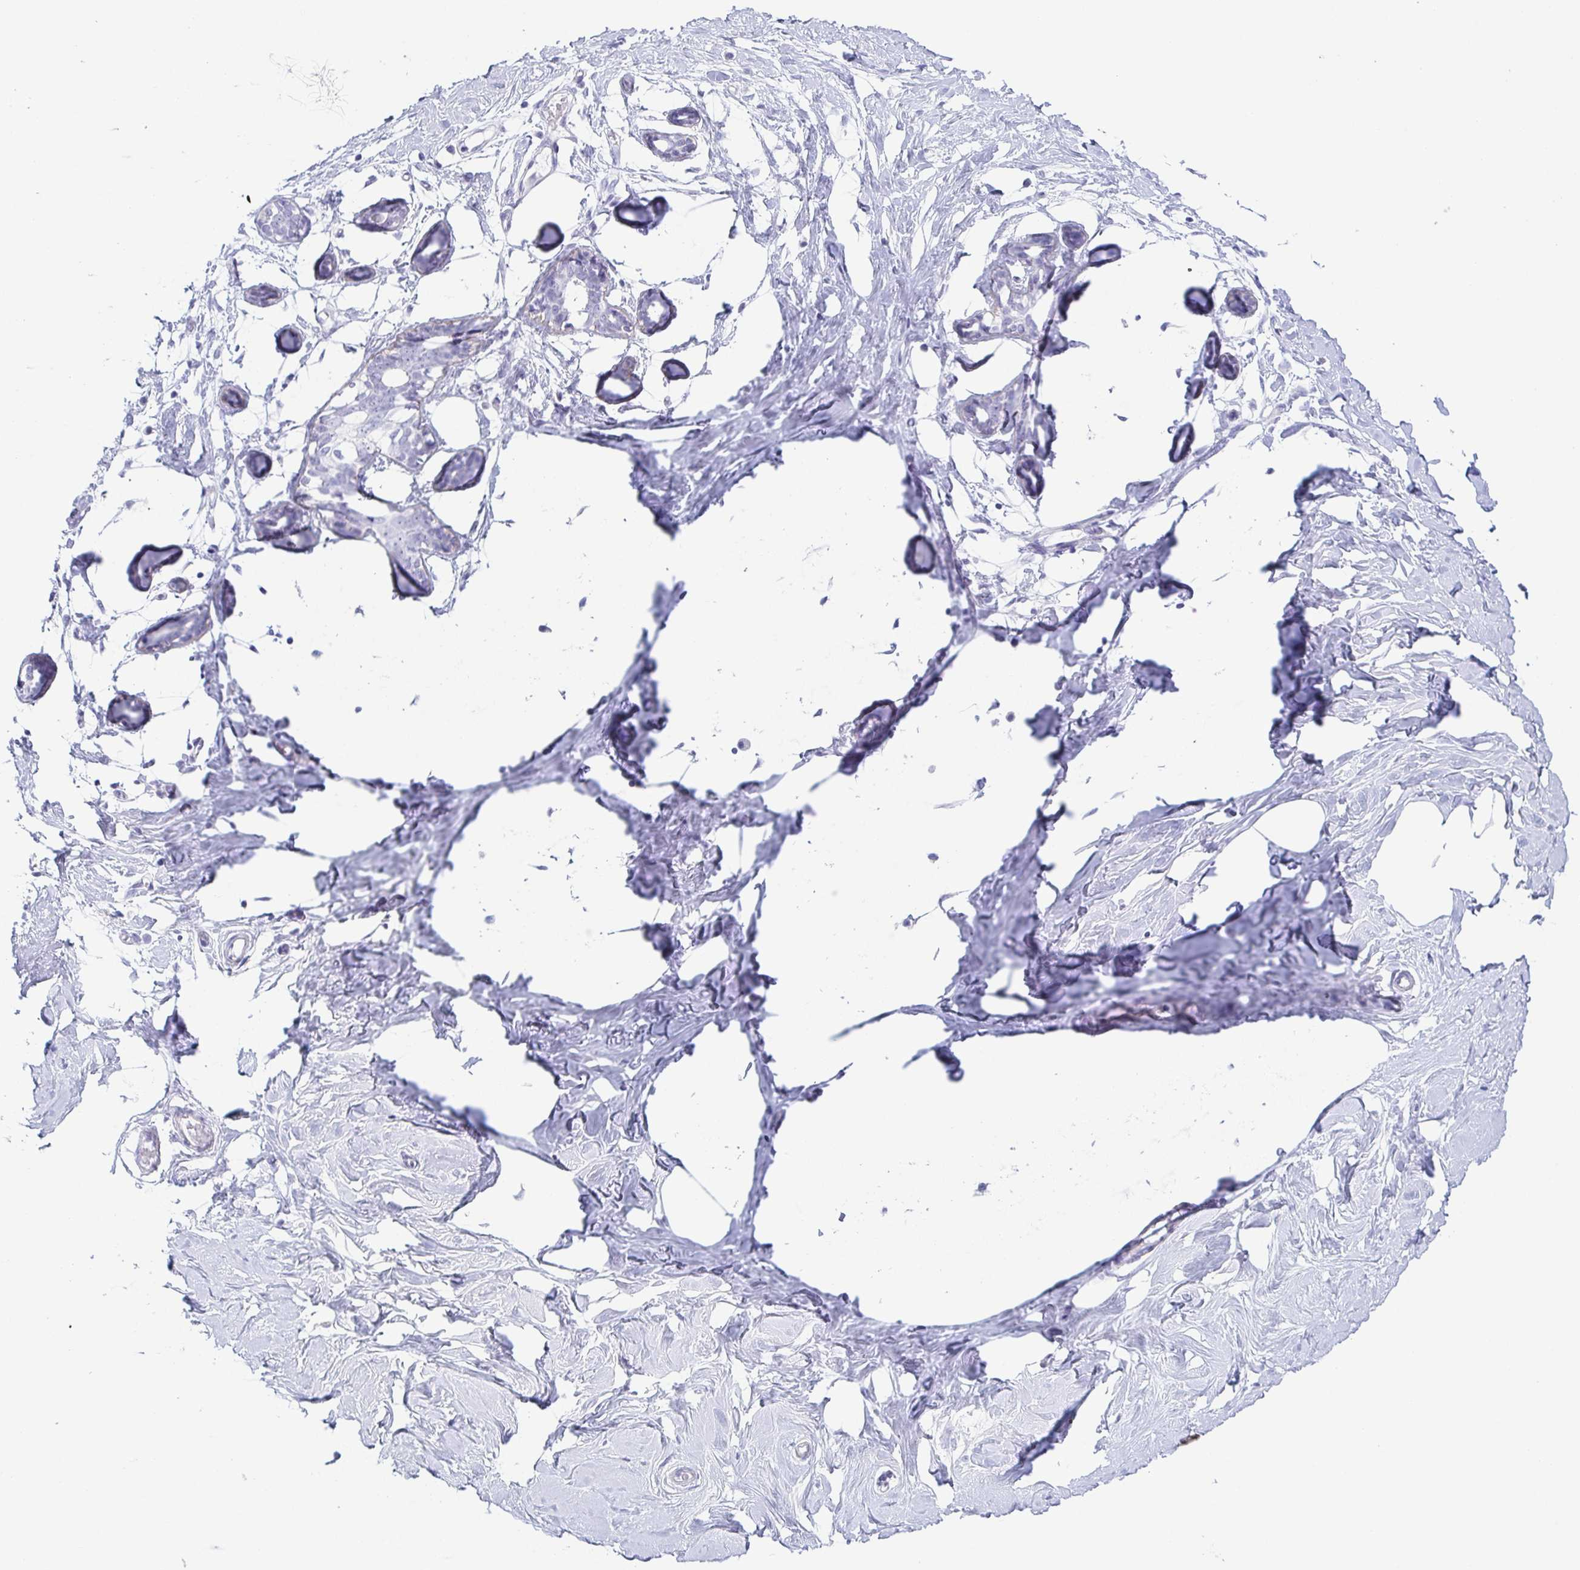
{"staining": {"intensity": "negative", "quantity": "none", "location": "none"}, "tissue": "breast", "cell_type": "Adipocytes", "image_type": "normal", "snomed": [{"axis": "morphology", "description": "Normal tissue, NOS"}, {"axis": "topography", "description": "Breast"}], "caption": "Immunohistochemistry (IHC) photomicrograph of benign breast: breast stained with DAB (3,3'-diaminobenzidine) shows no significant protein staining in adipocytes.", "gene": "PRR27", "patient": {"sex": "female", "age": 27}}